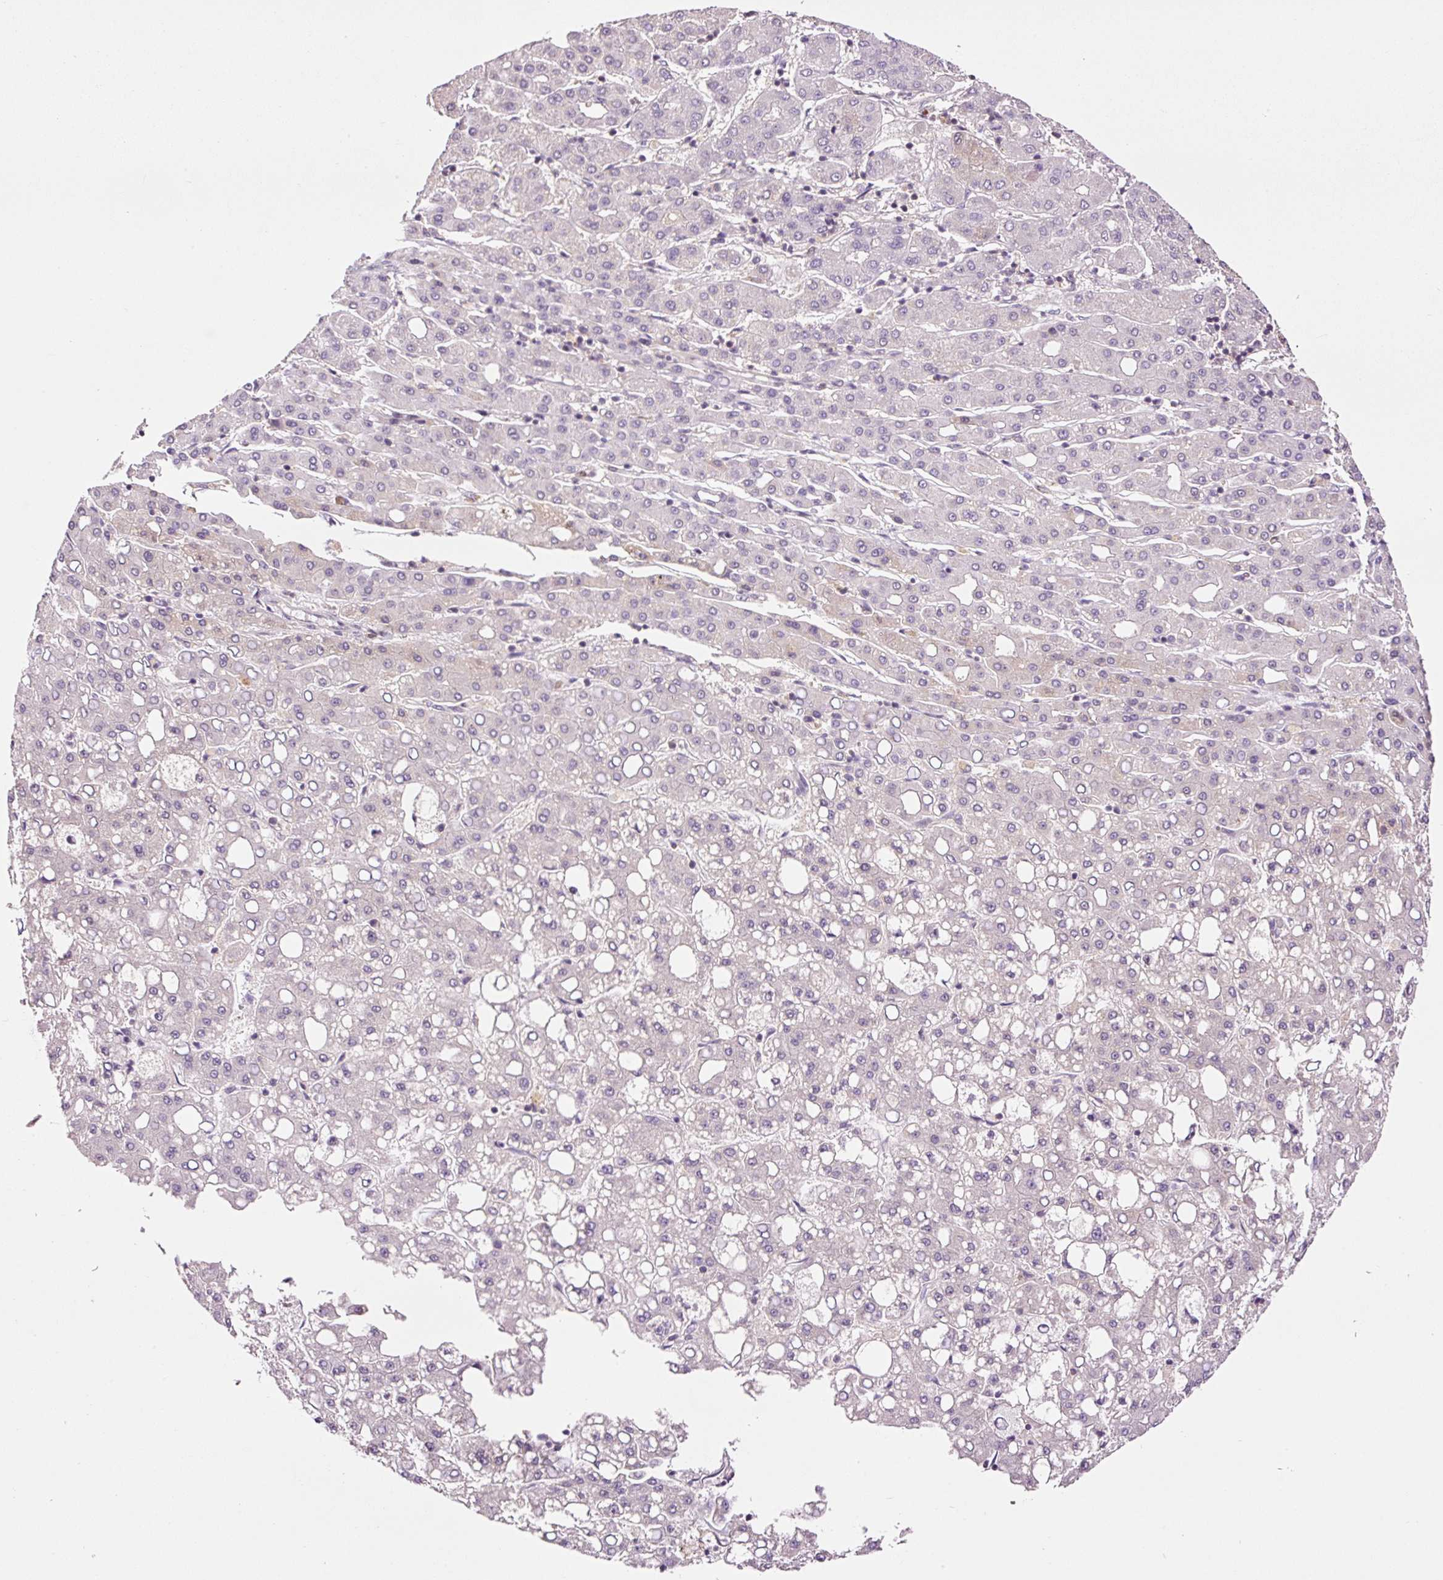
{"staining": {"intensity": "negative", "quantity": "none", "location": "none"}, "tissue": "liver cancer", "cell_type": "Tumor cells", "image_type": "cancer", "snomed": [{"axis": "morphology", "description": "Carcinoma, Hepatocellular, NOS"}, {"axis": "topography", "description": "Liver"}], "caption": "A photomicrograph of liver cancer stained for a protein displays no brown staining in tumor cells.", "gene": "DPPA4", "patient": {"sex": "male", "age": 65}}